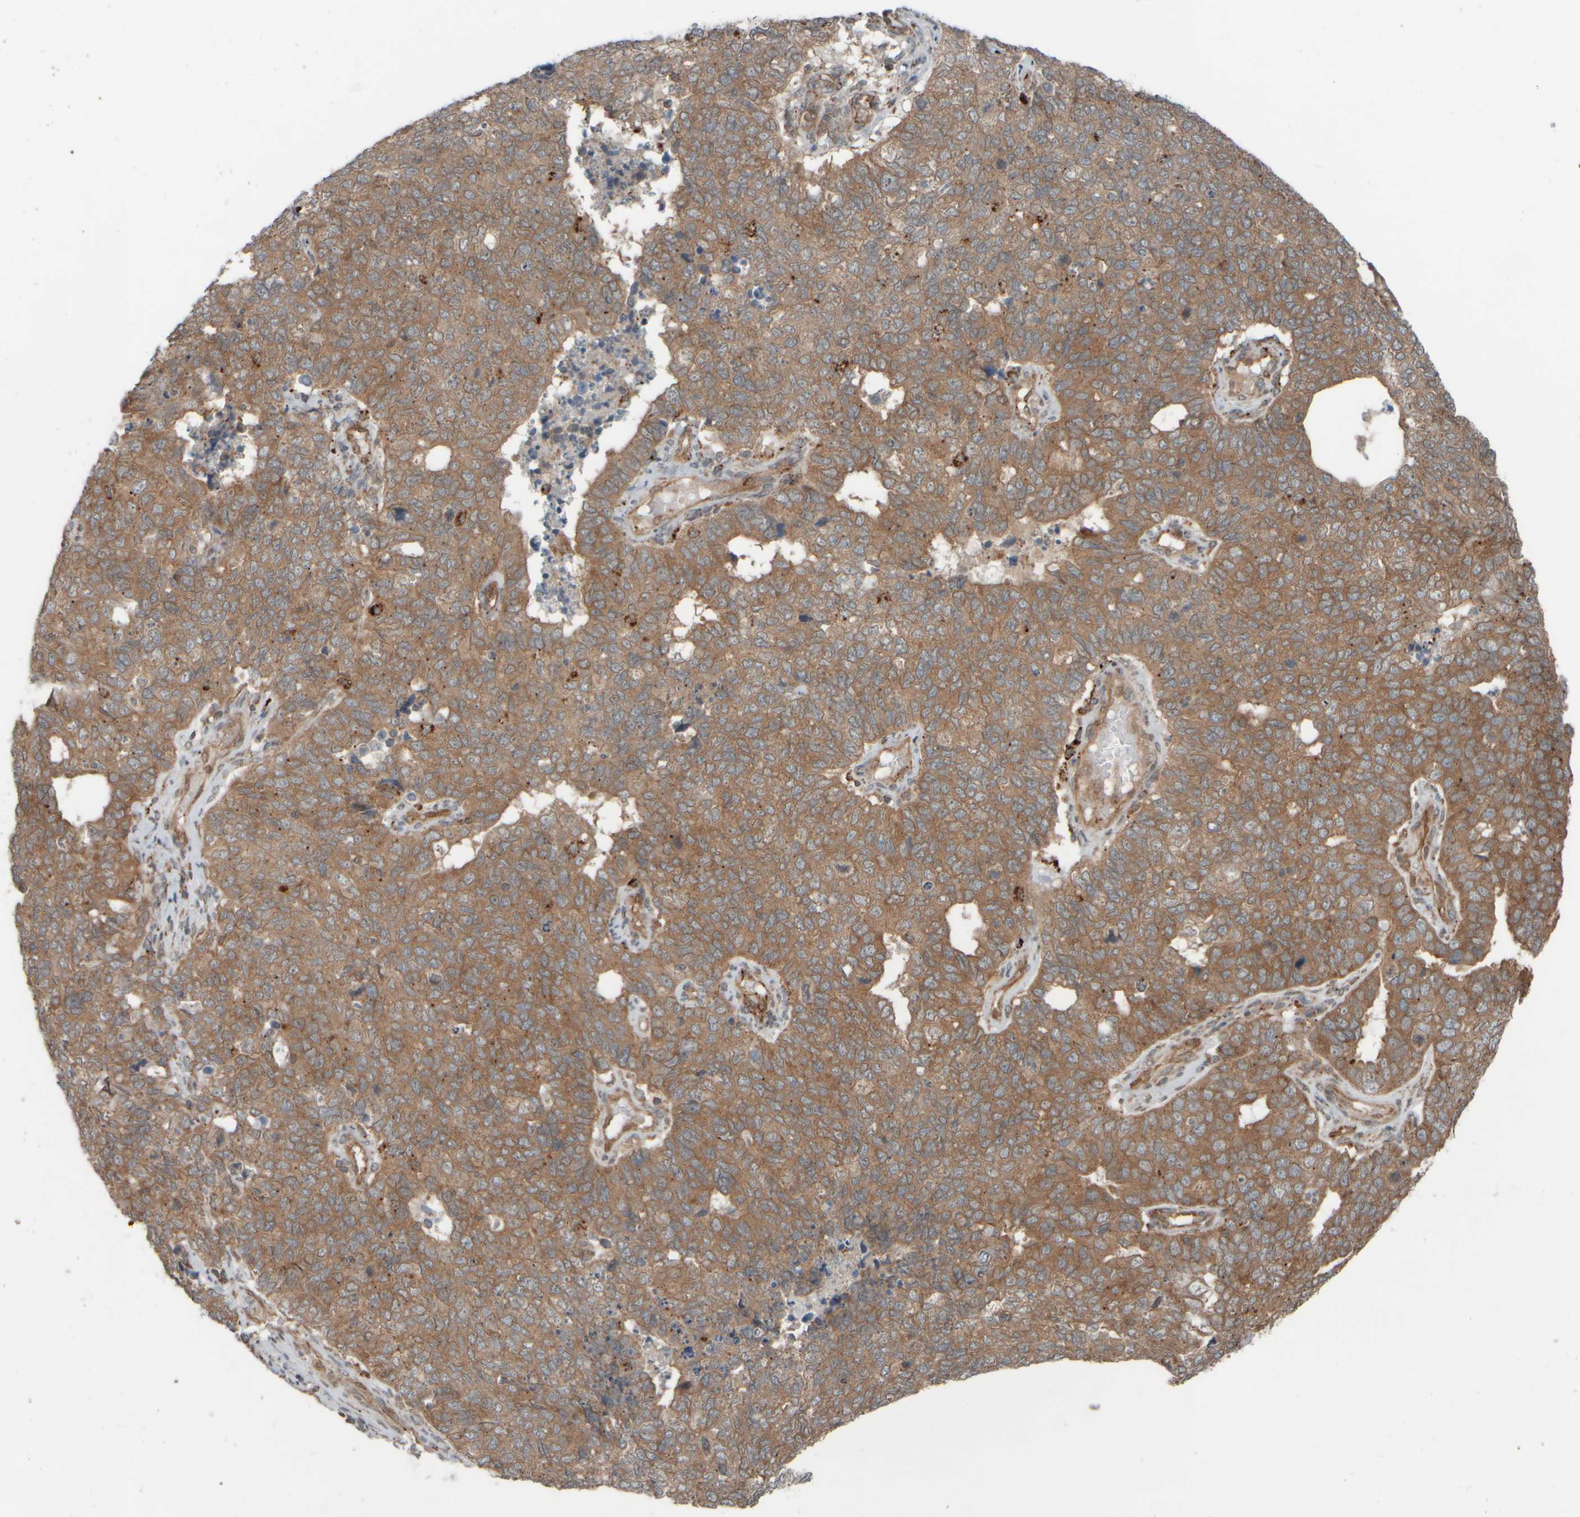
{"staining": {"intensity": "moderate", "quantity": ">75%", "location": "cytoplasmic/membranous"}, "tissue": "cervical cancer", "cell_type": "Tumor cells", "image_type": "cancer", "snomed": [{"axis": "morphology", "description": "Squamous cell carcinoma, NOS"}, {"axis": "topography", "description": "Cervix"}], "caption": "IHC photomicrograph of cervical cancer (squamous cell carcinoma) stained for a protein (brown), which shows medium levels of moderate cytoplasmic/membranous staining in about >75% of tumor cells.", "gene": "GIGYF1", "patient": {"sex": "female", "age": 63}}